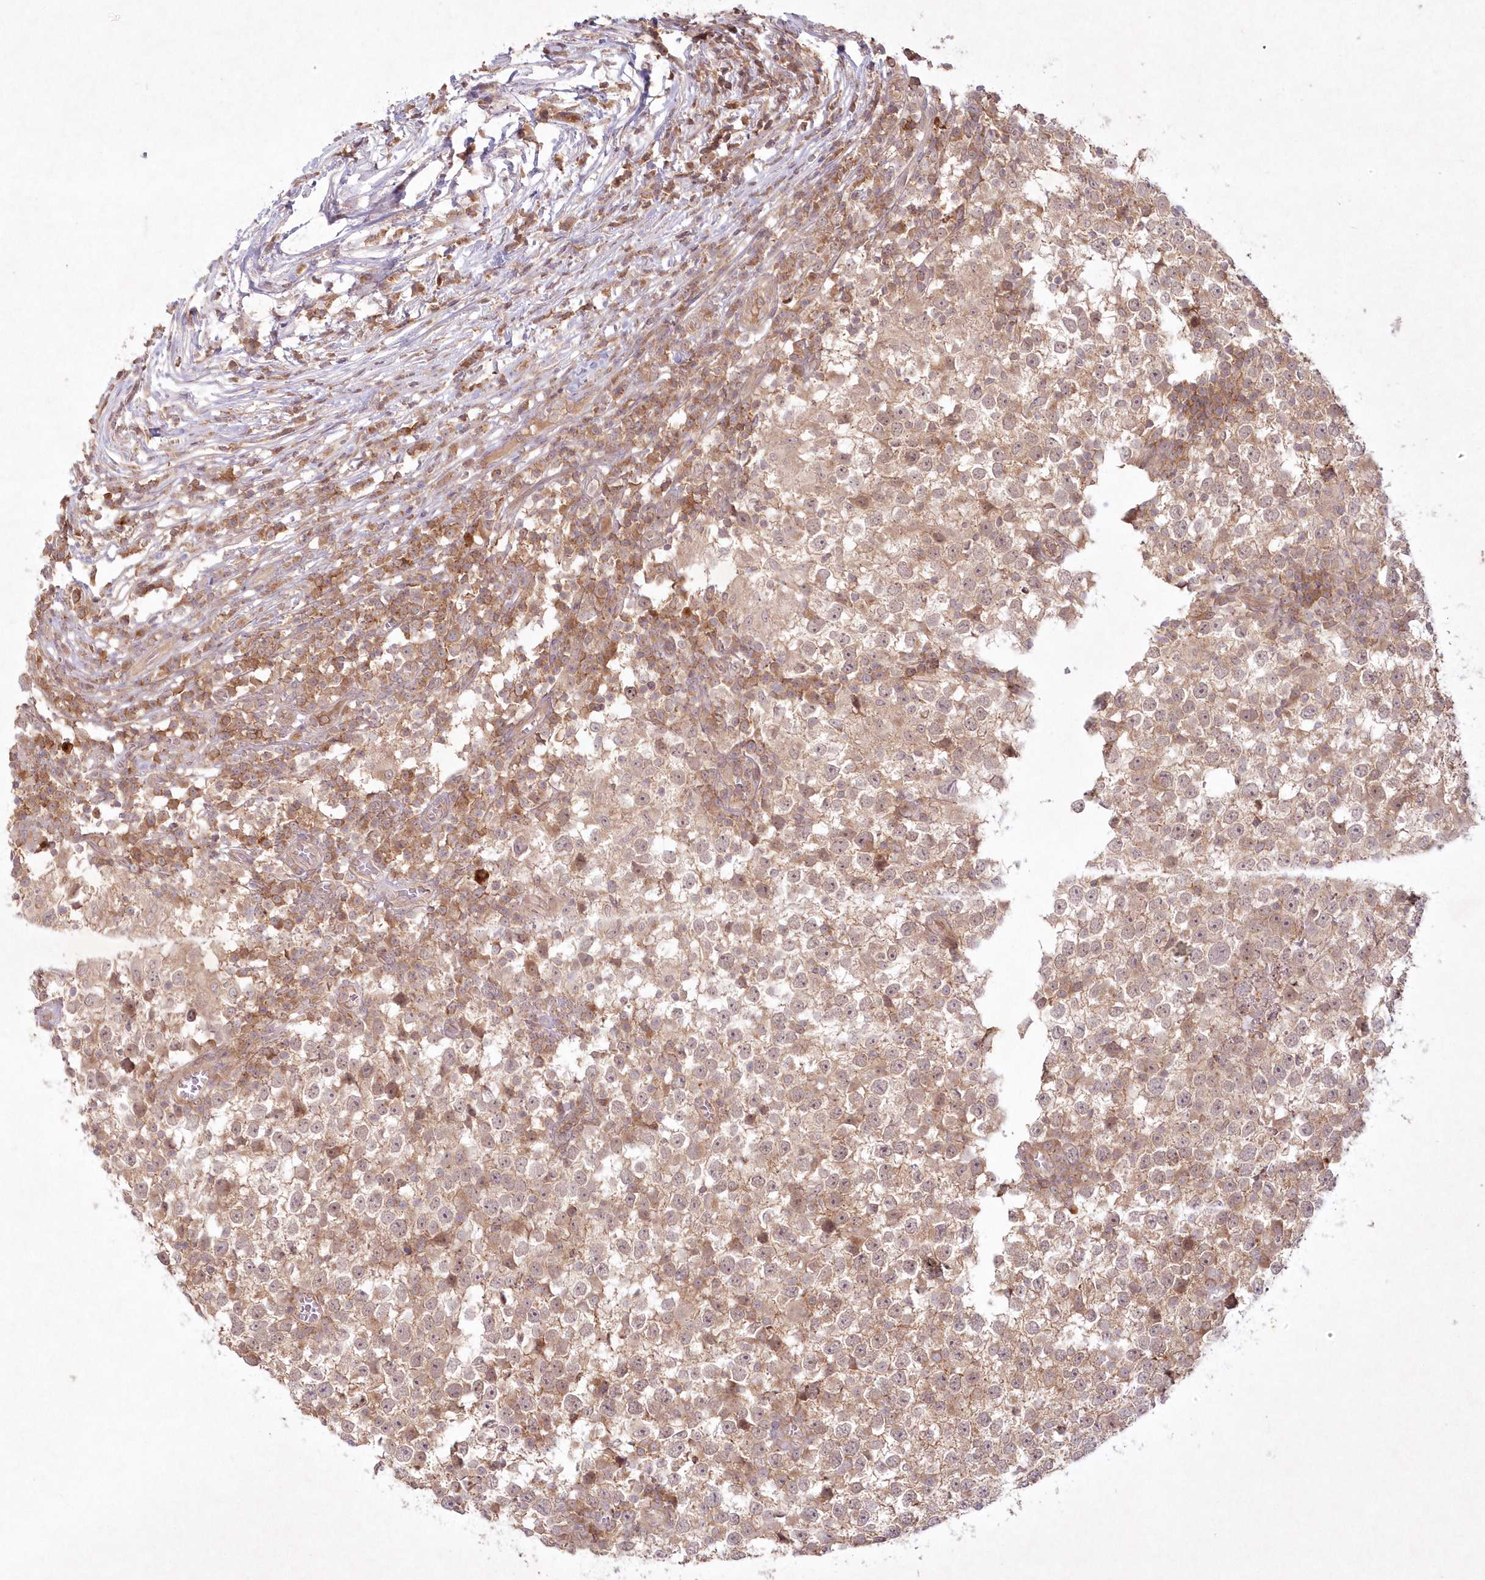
{"staining": {"intensity": "weak", "quantity": ">75%", "location": "cytoplasmic/membranous,nuclear"}, "tissue": "testis cancer", "cell_type": "Tumor cells", "image_type": "cancer", "snomed": [{"axis": "morphology", "description": "Seminoma, NOS"}, {"axis": "topography", "description": "Testis"}], "caption": "DAB immunohistochemical staining of human testis cancer (seminoma) shows weak cytoplasmic/membranous and nuclear protein staining in about >75% of tumor cells.", "gene": "TOGARAM2", "patient": {"sex": "male", "age": 65}}